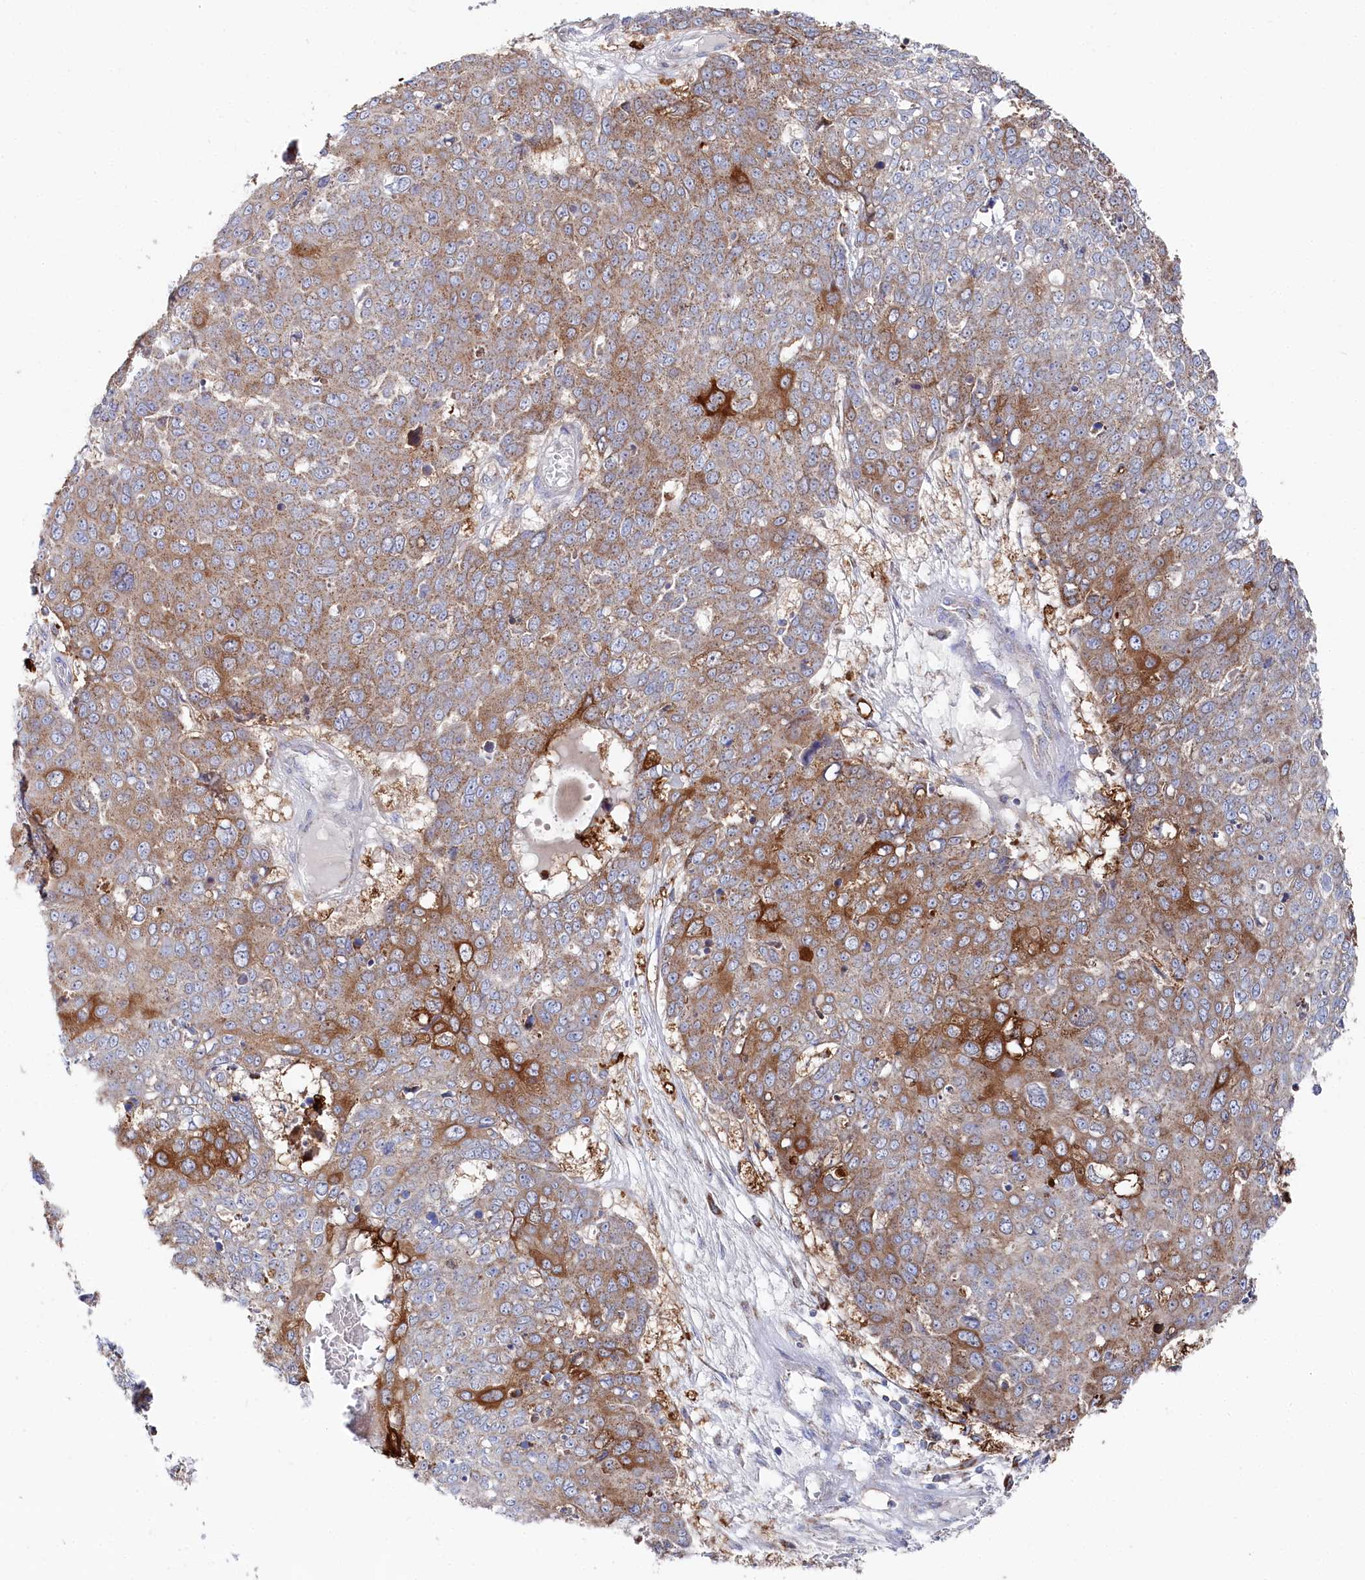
{"staining": {"intensity": "moderate", "quantity": ">75%", "location": "cytoplasmic/membranous"}, "tissue": "skin cancer", "cell_type": "Tumor cells", "image_type": "cancer", "snomed": [{"axis": "morphology", "description": "Squamous cell carcinoma, NOS"}, {"axis": "topography", "description": "Skin"}], "caption": "Immunohistochemical staining of human skin cancer reveals medium levels of moderate cytoplasmic/membranous protein expression in about >75% of tumor cells.", "gene": "GLS2", "patient": {"sex": "male", "age": 71}}